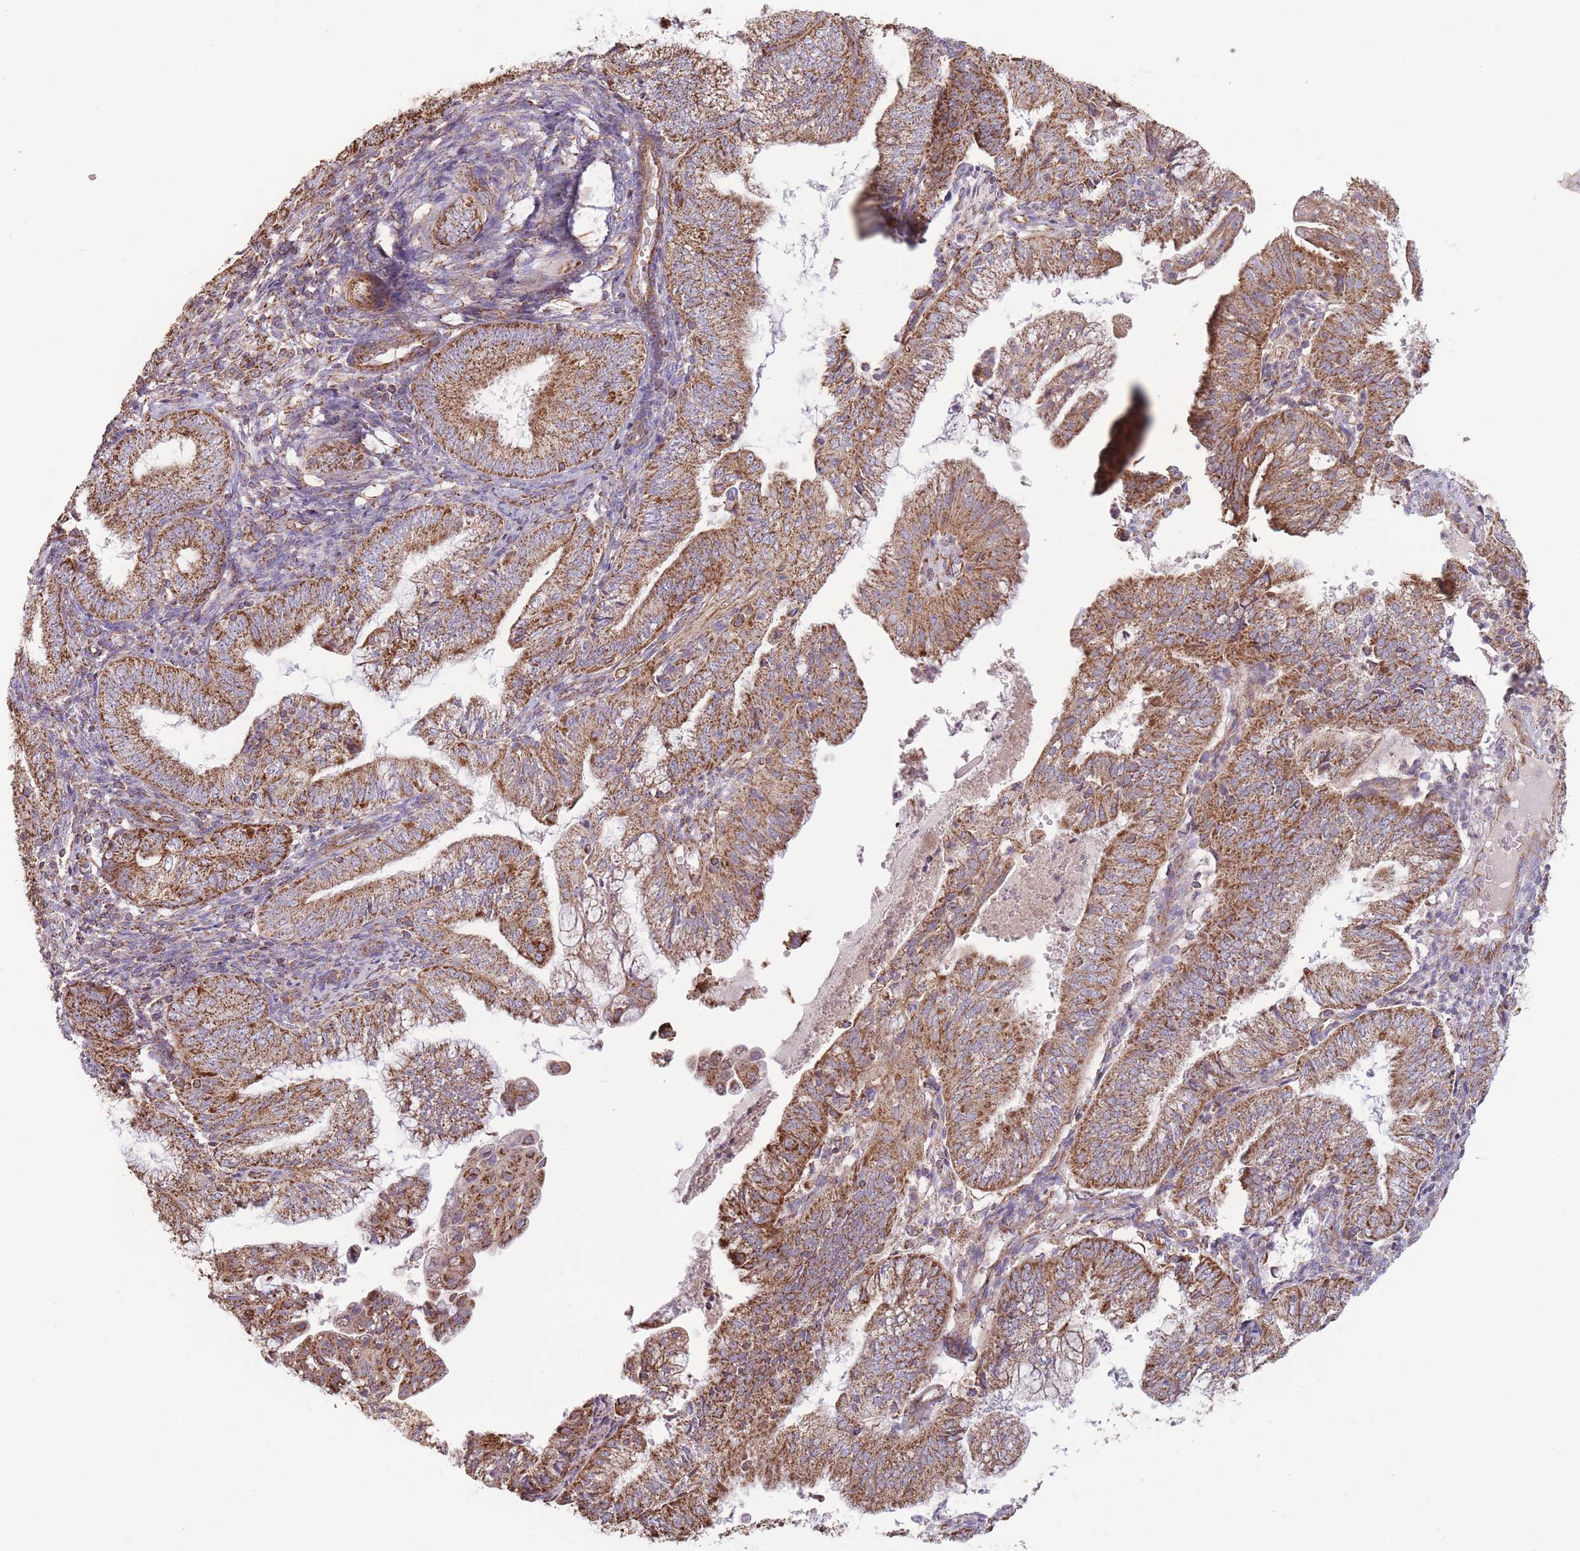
{"staining": {"intensity": "strong", "quantity": ">75%", "location": "cytoplasmic/membranous"}, "tissue": "endometrial cancer", "cell_type": "Tumor cells", "image_type": "cancer", "snomed": [{"axis": "morphology", "description": "Adenocarcinoma, NOS"}, {"axis": "topography", "description": "Endometrium"}], "caption": "Protein analysis of endometrial adenocarcinoma tissue displays strong cytoplasmic/membranous positivity in about >75% of tumor cells. The protein of interest is shown in brown color, while the nuclei are stained blue.", "gene": "KIF16B", "patient": {"sex": "female", "age": 55}}